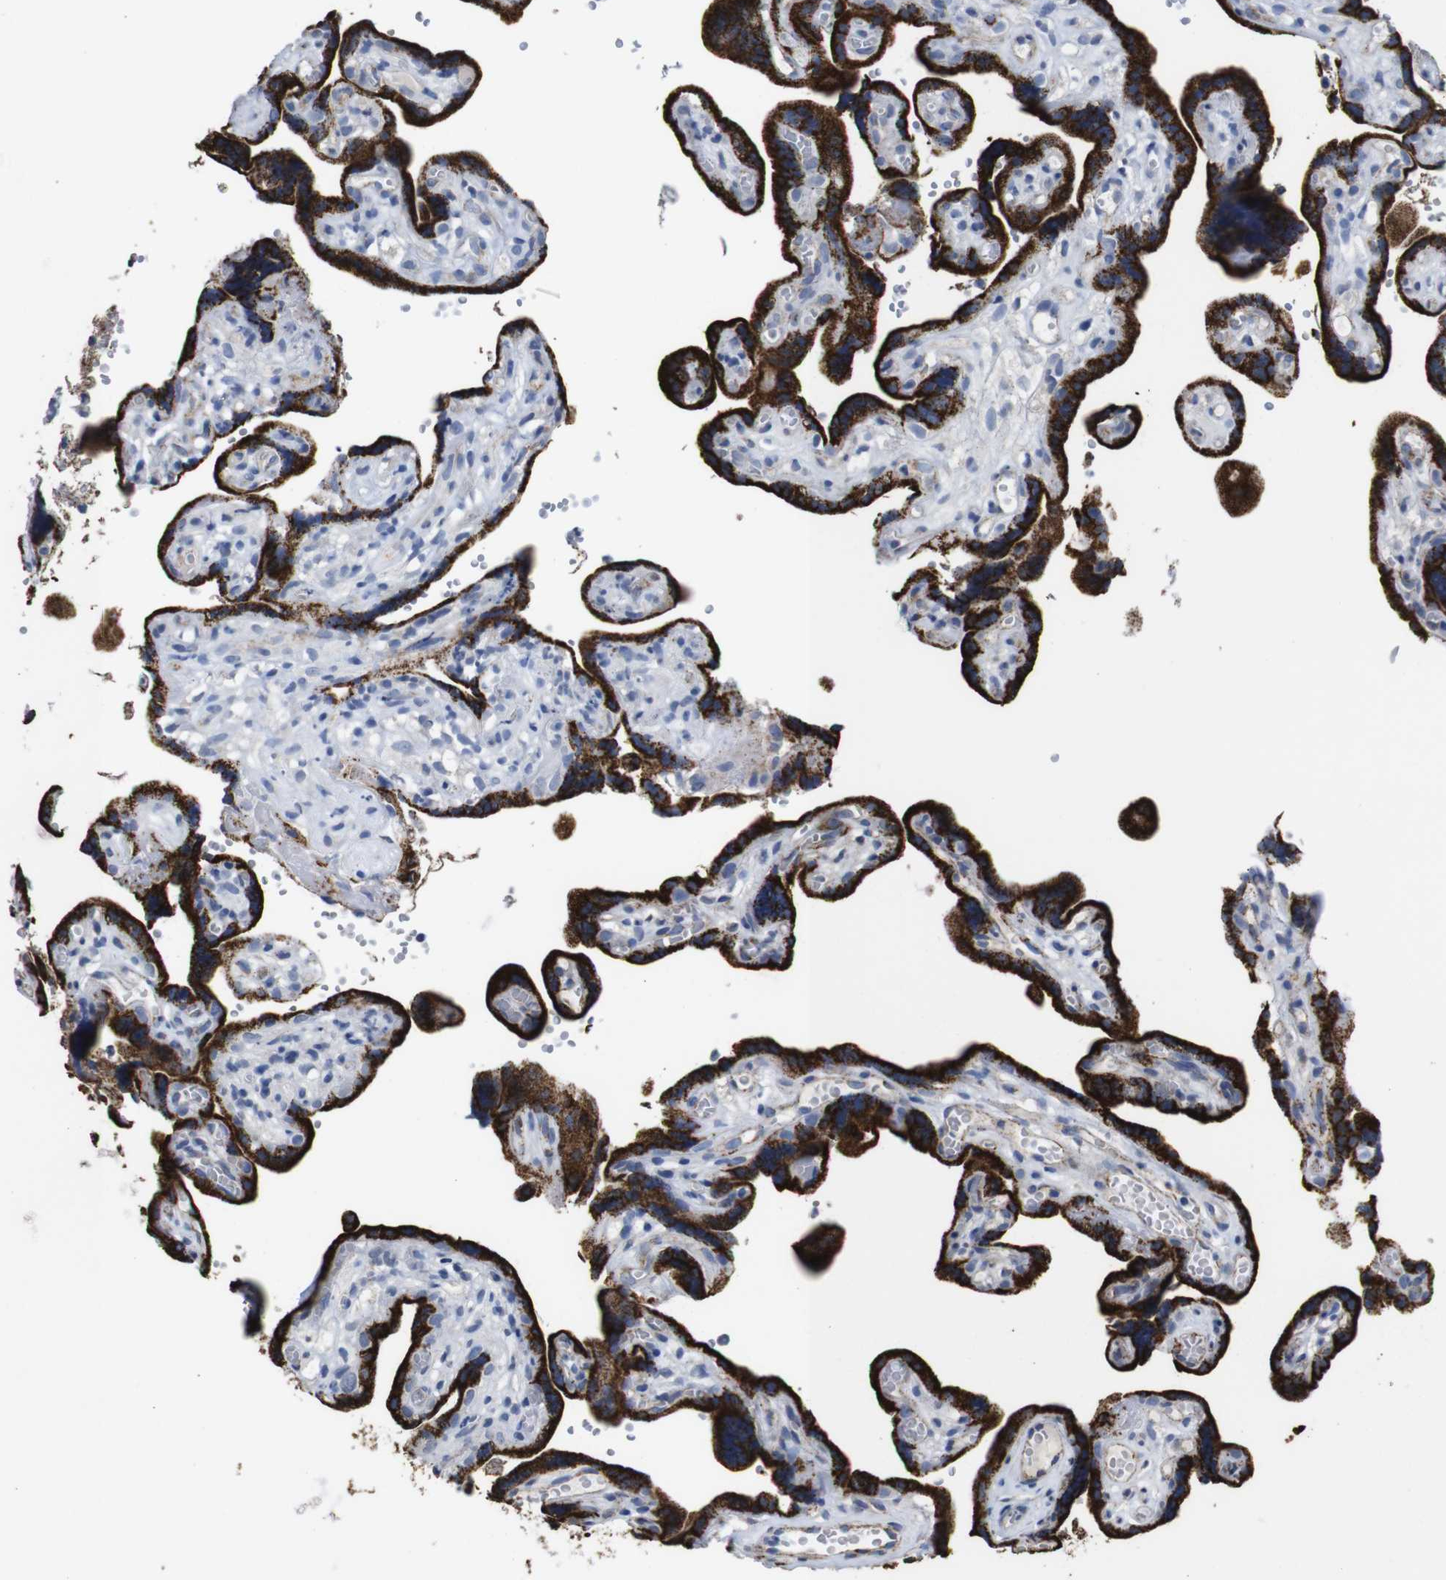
{"staining": {"intensity": "moderate", "quantity": "<25%", "location": "cytoplasmic/membranous"}, "tissue": "placenta", "cell_type": "Decidual cells", "image_type": "normal", "snomed": [{"axis": "morphology", "description": "Normal tissue, NOS"}, {"axis": "topography", "description": "Placenta"}], "caption": "Human placenta stained with a brown dye reveals moderate cytoplasmic/membranous positive staining in approximately <25% of decidual cells.", "gene": "MAOA", "patient": {"sex": "female", "age": 30}}